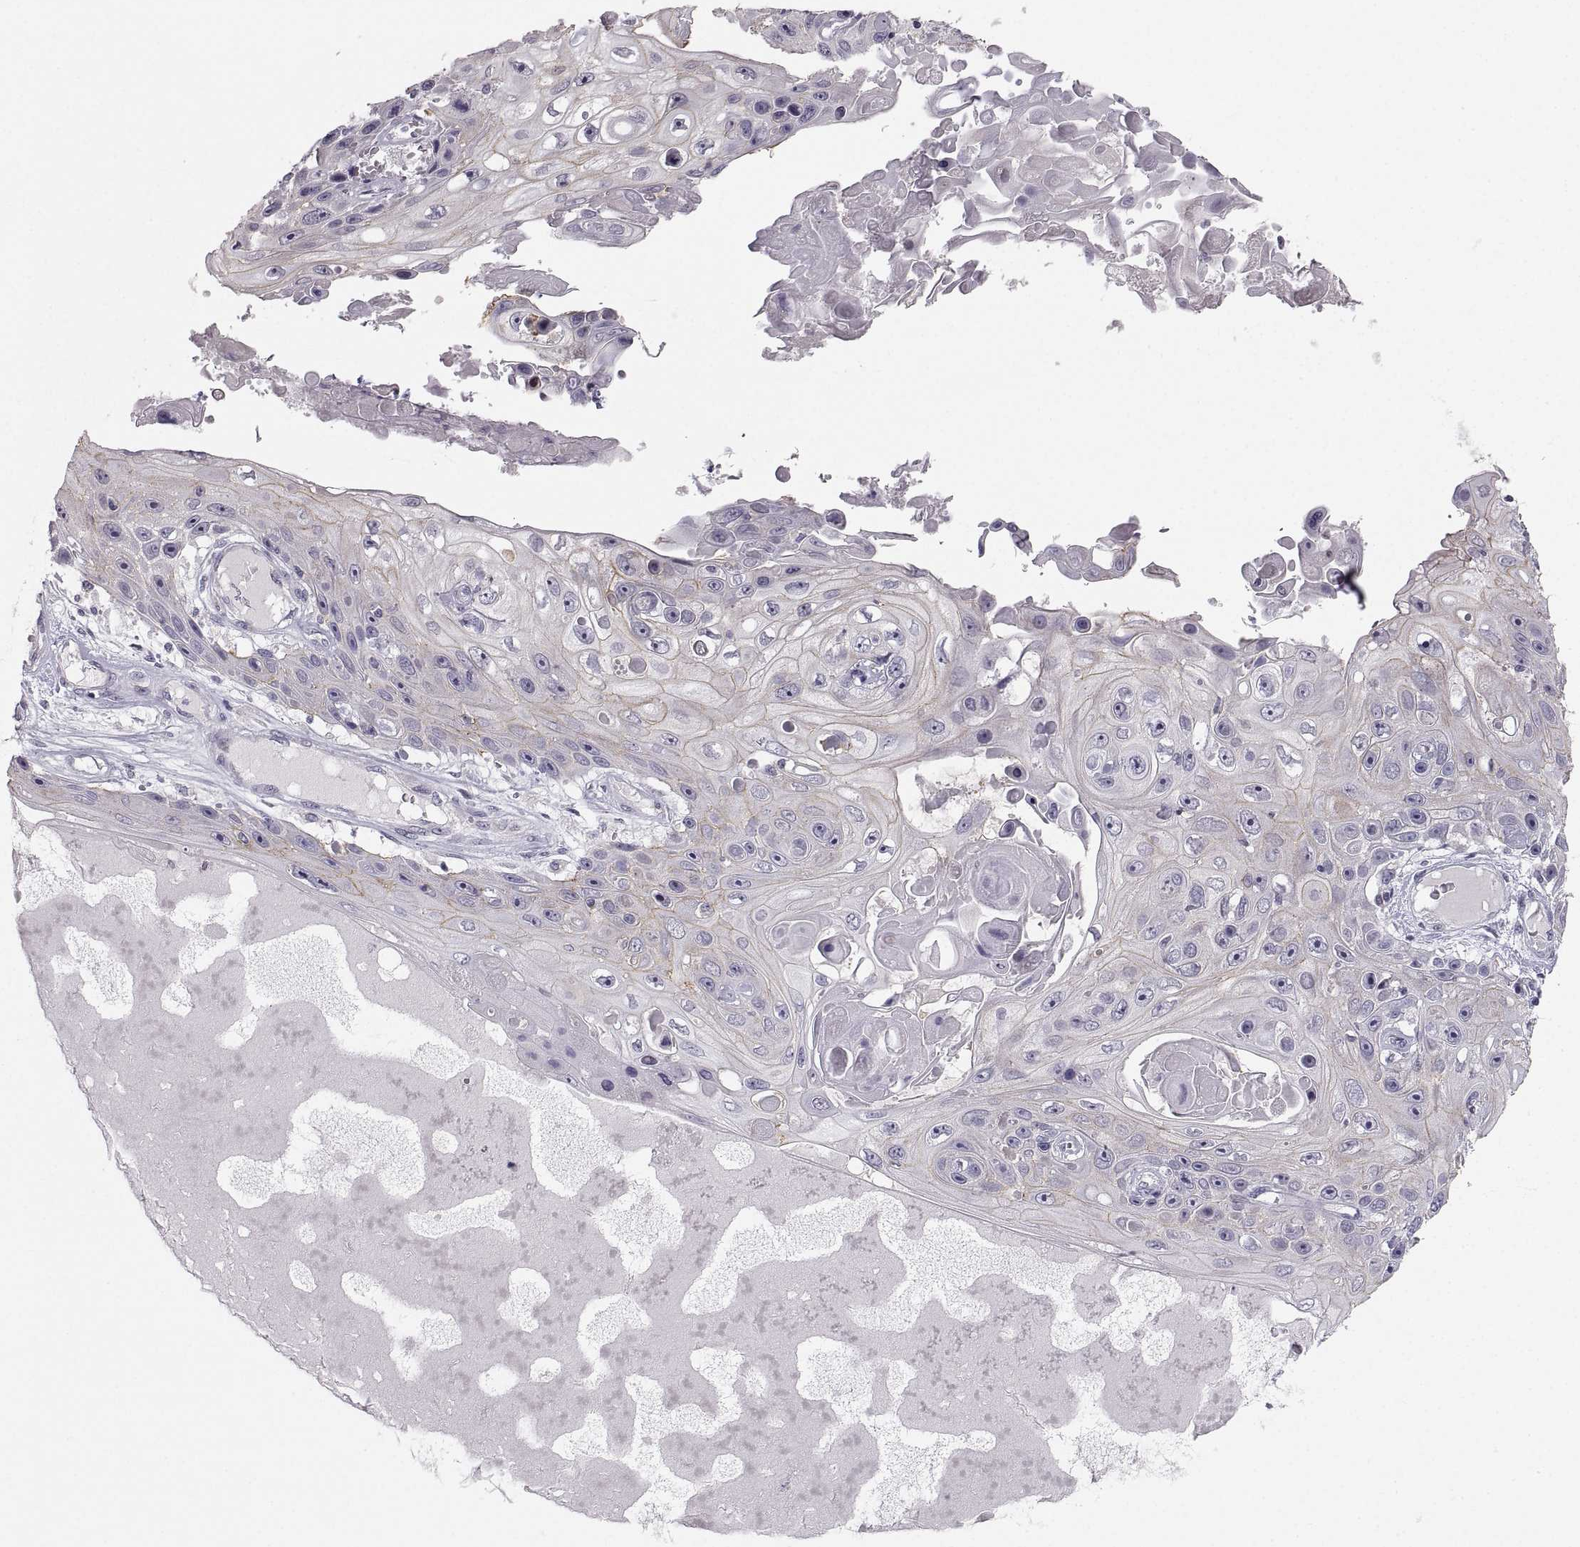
{"staining": {"intensity": "weak", "quantity": "25%-75%", "location": "cytoplasmic/membranous"}, "tissue": "skin cancer", "cell_type": "Tumor cells", "image_type": "cancer", "snomed": [{"axis": "morphology", "description": "Squamous cell carcinoma, NOS"}, {"axis": "topography", "description": "Skin"}], "caption": "IHC staining of skin cancer, which demonstrates low levels of weak cytoplasmic/membranous expression in about 25%-75% of tumor cells indicating weak cytoplasmic/membranous protein staining. The staining was performed using DAB (brown) for protein detection and nuclei were counterstained in hematoxylin (blue).", "gene": "ZNF185", "patient": {"sex": "male", "age": 82}}